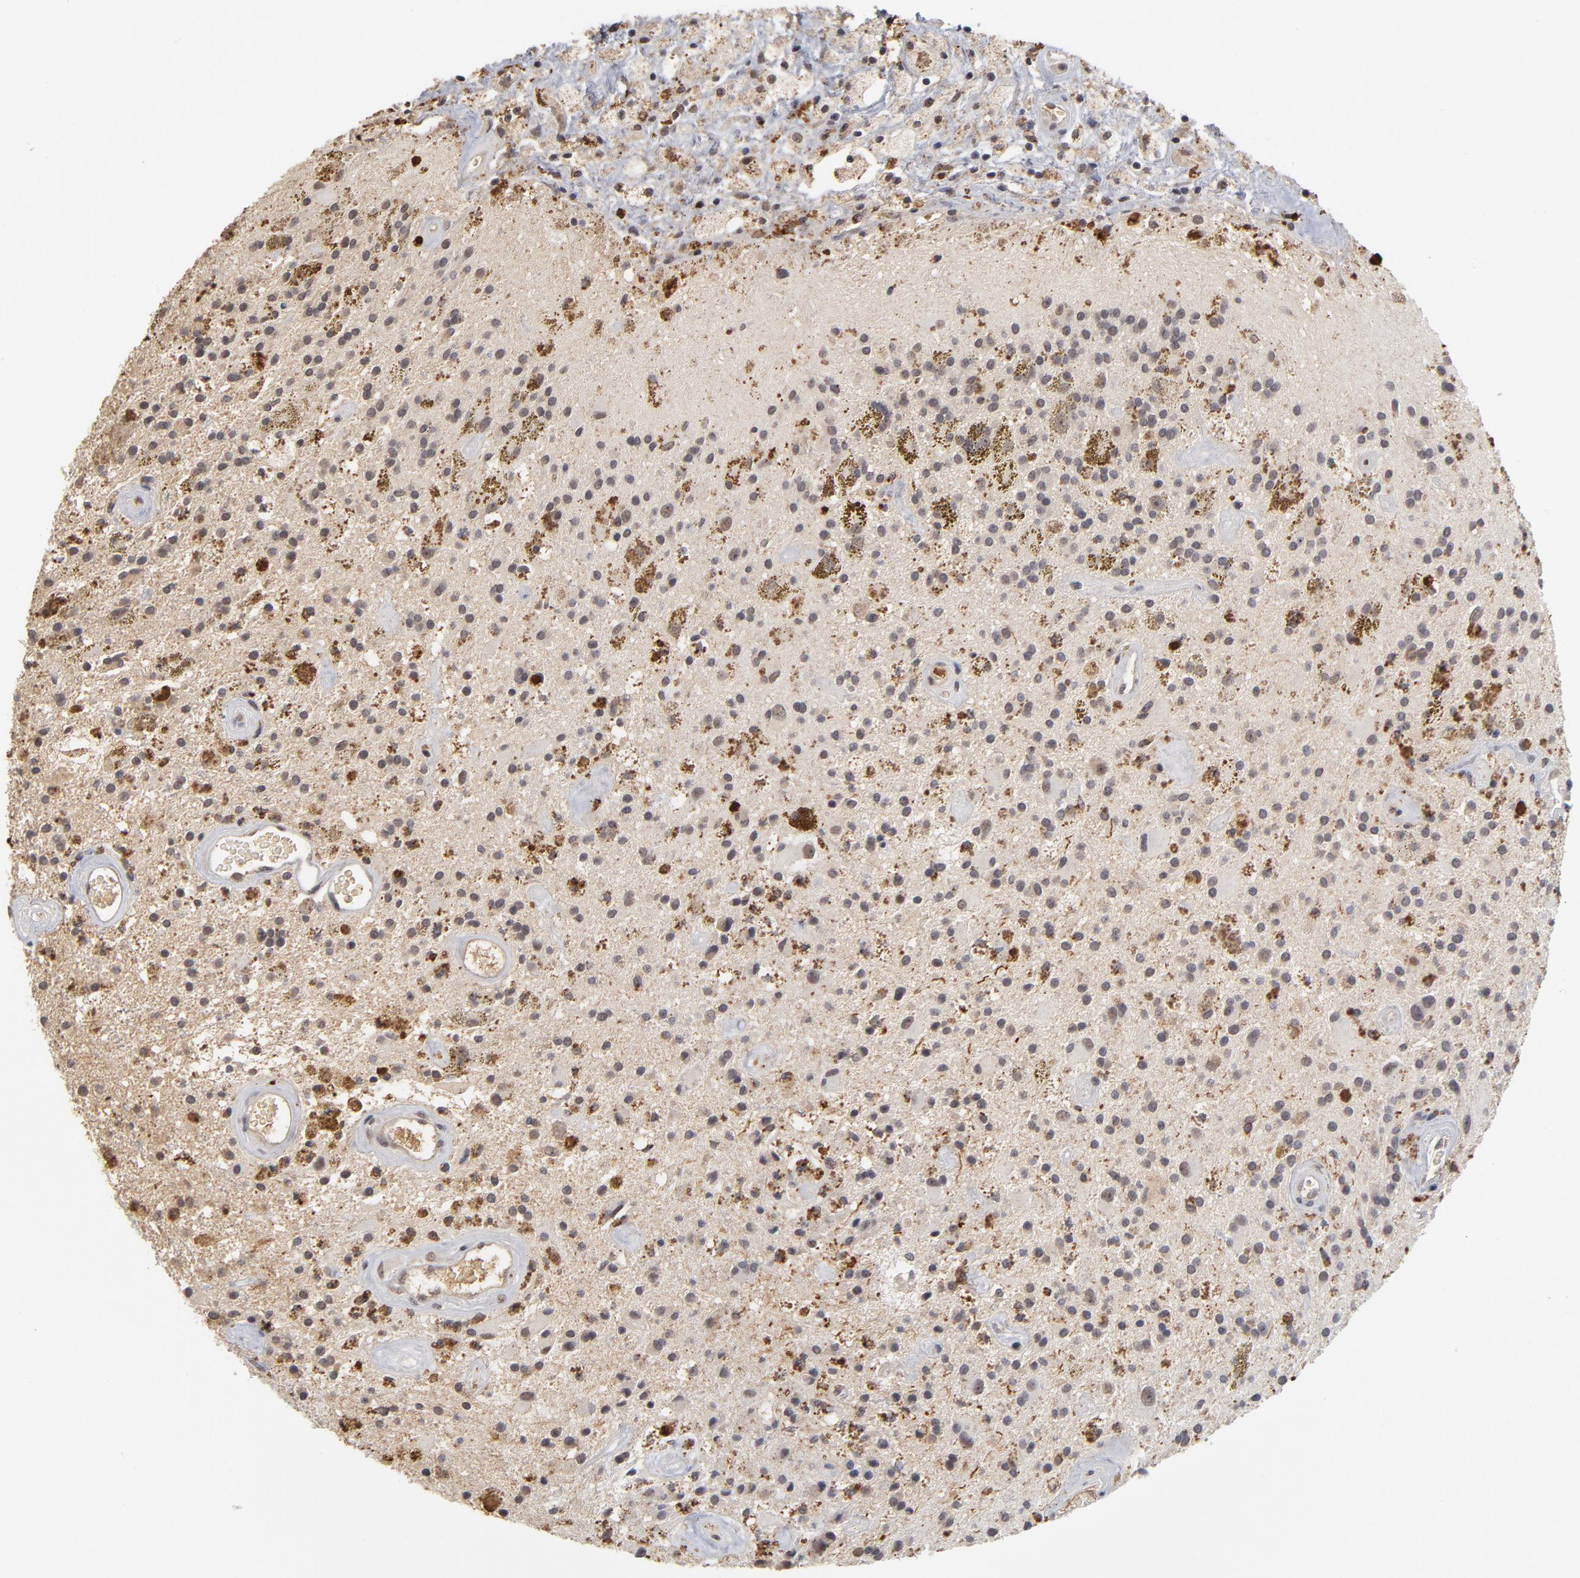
{"staining": {"intensity": "moderate", "quantity": "<25%", "location": "cytoplasmic/membranous,nuclear"}, "tissue": "glioma", "cell_type": "Tumor cells", "image_type": "cancer", "snomed": [{"axis": "morphology", "description": "Glioma, malignant, Low grade"}, {"axis": "topography", "description": "Brain"}], "caption": "There is low levels of moderate cytoplasmic/membranous and nuclear expression in tumor cells of glioma, as demonstrated by immunohistochemical staining (brown color).", "gene": "WSB1", "patient": {"sex": "male", "age": 58}}